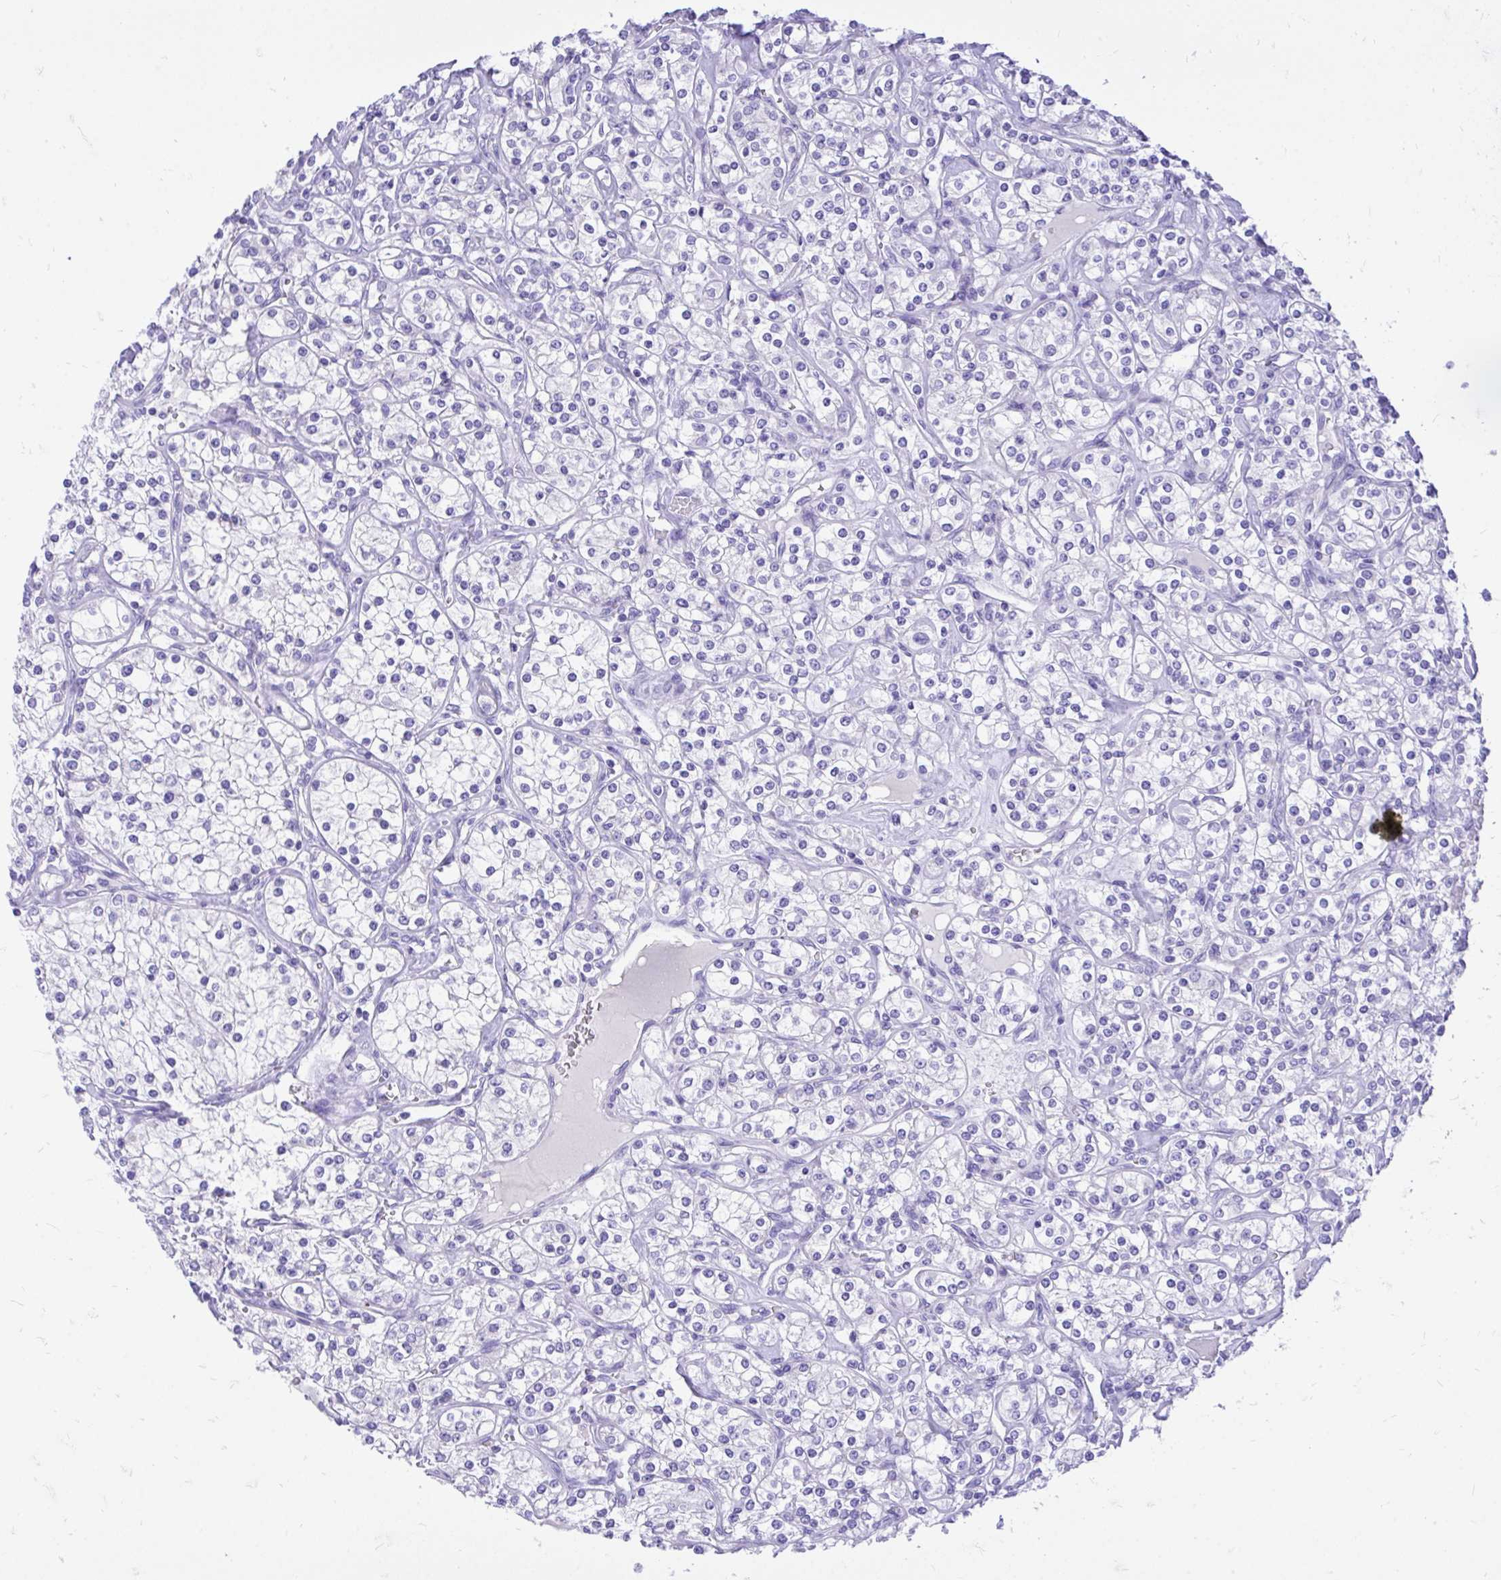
{"staining": {"intensity": "negative", "quantity": "none", "location": "none"}, "tissue": "renal cancer", "cell_type": "Tumor cells", "image_type": "cancer", "snomed": [{"axis": "morphology", "description": "Adenocarcinoma, NOS"}, {"axis": "topography", "description": "Kidney"}], "caption": "High power microscopy micrograph of an IHC micrograph of renal adenocarcinoma, revealing no significant staining in tumor cells.", "gene": "MON1A", "patient": {"sex": "male", "age": 77}}